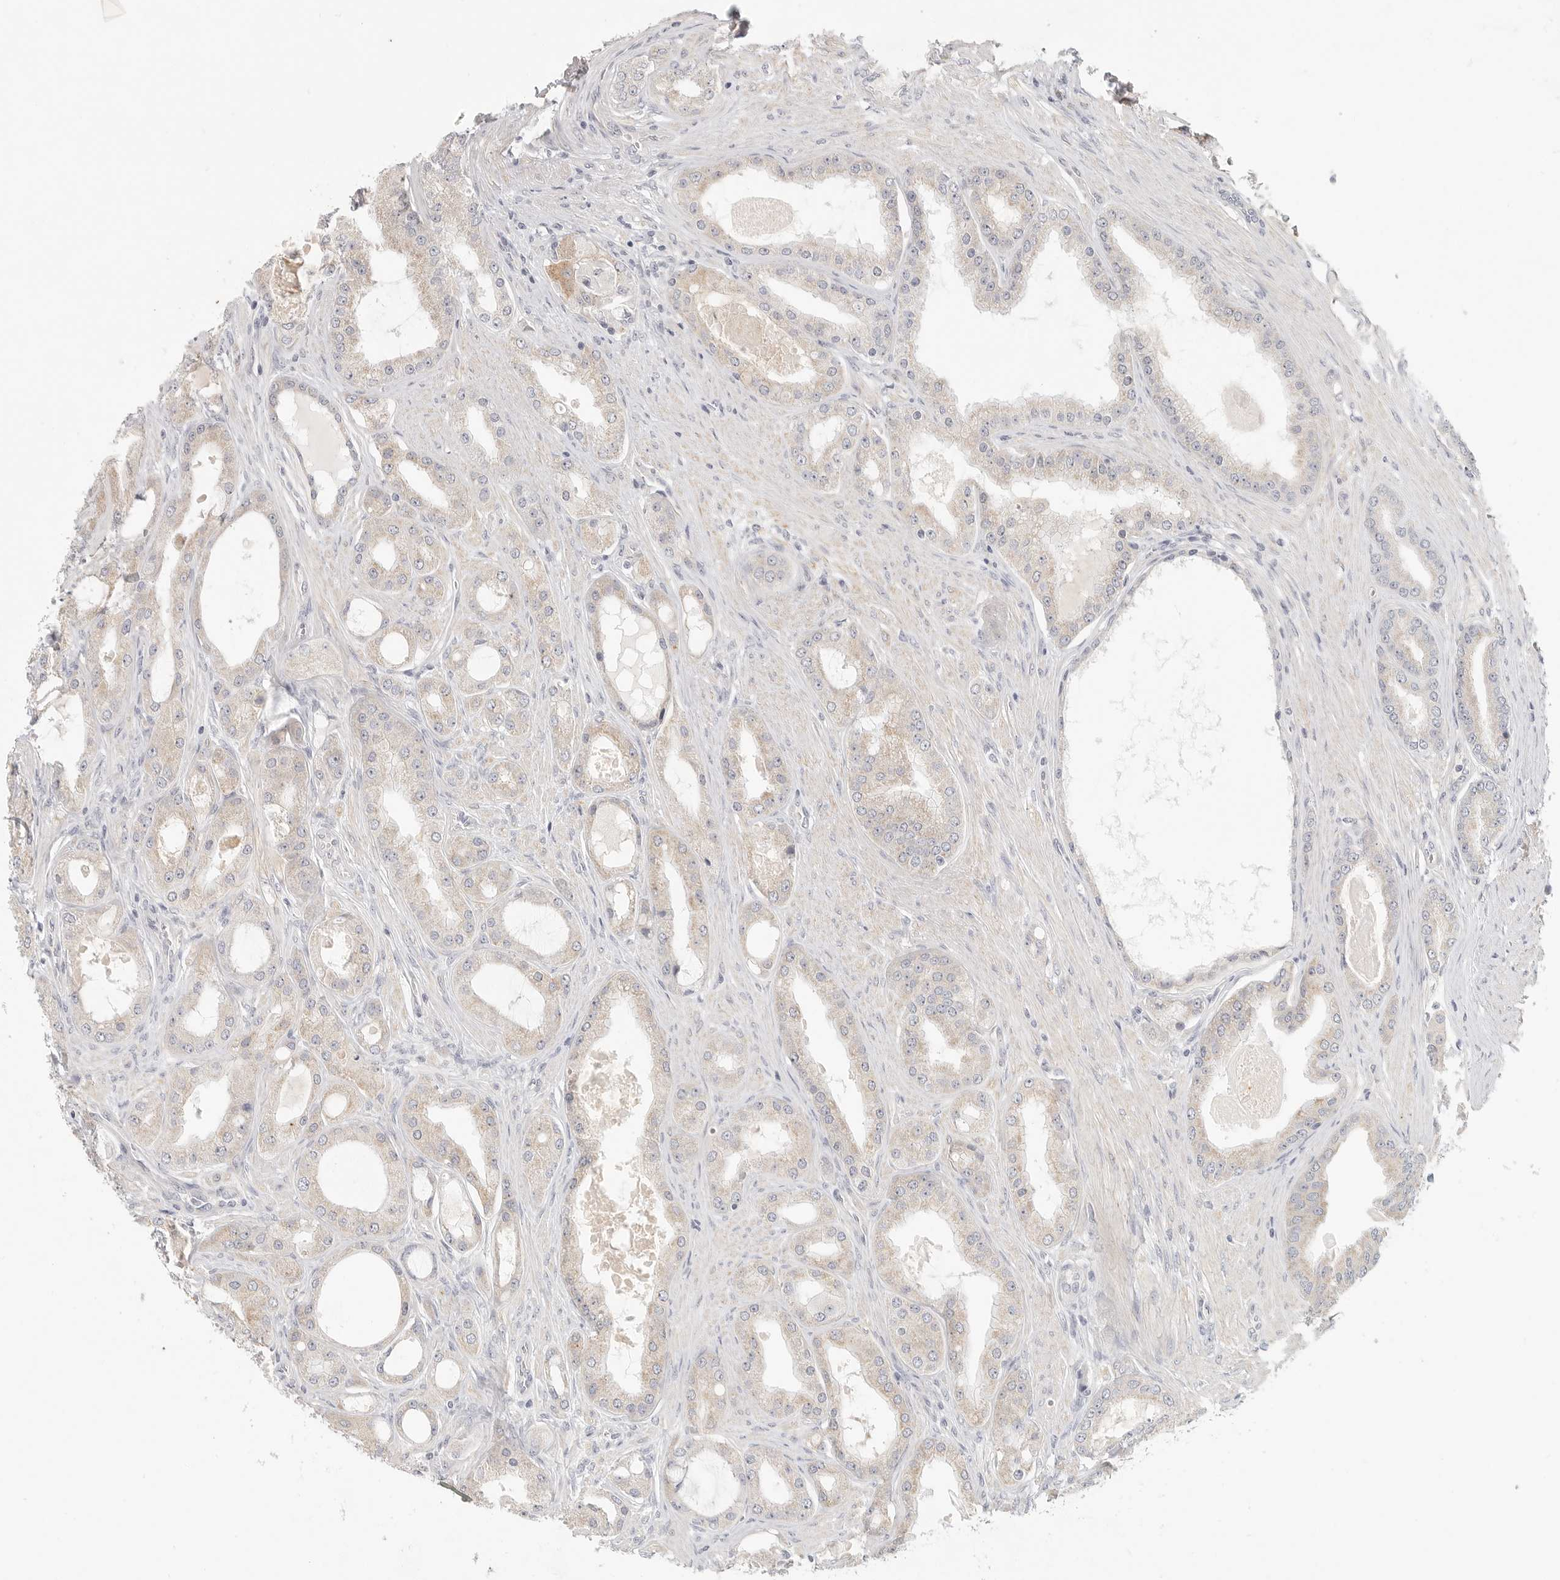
{"staining": {"intensity": "weak", "quantity": "25%-75%", "location": "cytoplasmic/membranous"}, "tissue": "prostate cancer", "cell_type": "Tumor cells", "image_type": "cancer", "snomed": [{"axis": "morphology", "description": "Adenocarcinoma, High grade"}, {"axis": "topography", "description": "Prostate"}], "caption": "Tumor cells reveal low levels of weak cytoplasmic/membranous staining in about 25%-75% of cells in human prostate cancer. (DAB IHC with brightfield microscopy, high magnification).", "gene": "SLC25A36", "patient": {"sex": "male", "age": 60}}